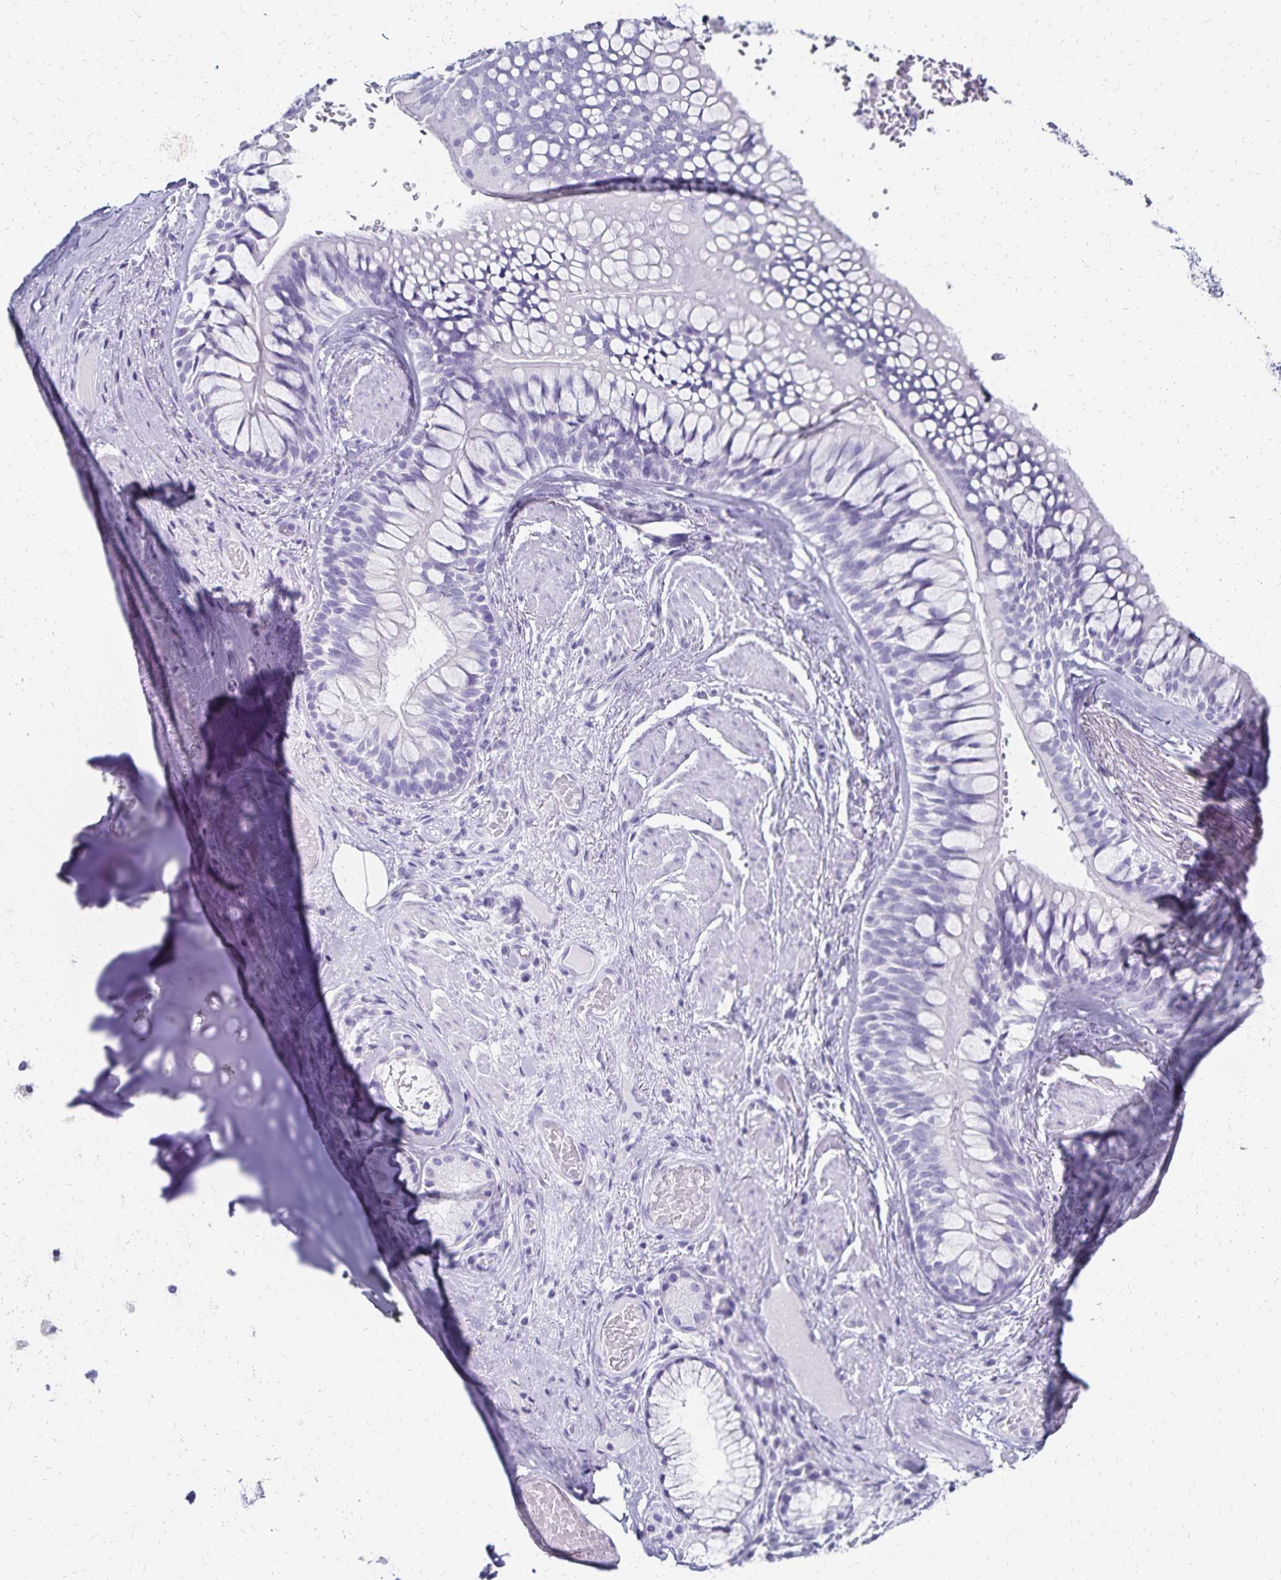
{"staining": {"intensity": "negative", "quantity": "none", "location": "none"}, "tissue": "adipose tissue", "cell_type": "Adipocytes", "image_type": "normal", "snomed": [{"axis": "morphology", "description": "Normal tissue, NOS"}, {"axis": "topography", "description": "Cartilage tissue"}, {"axis": "topography", "description": "Bronchus"}], "caption": "Adipocytes show no significant protein staining in normal adipose tissue. (Immunohistochemistry (ihc), brightfield microscopy, high magnification).", "gene": "GIP", "patient": {"sex": "male", "age": 64}}